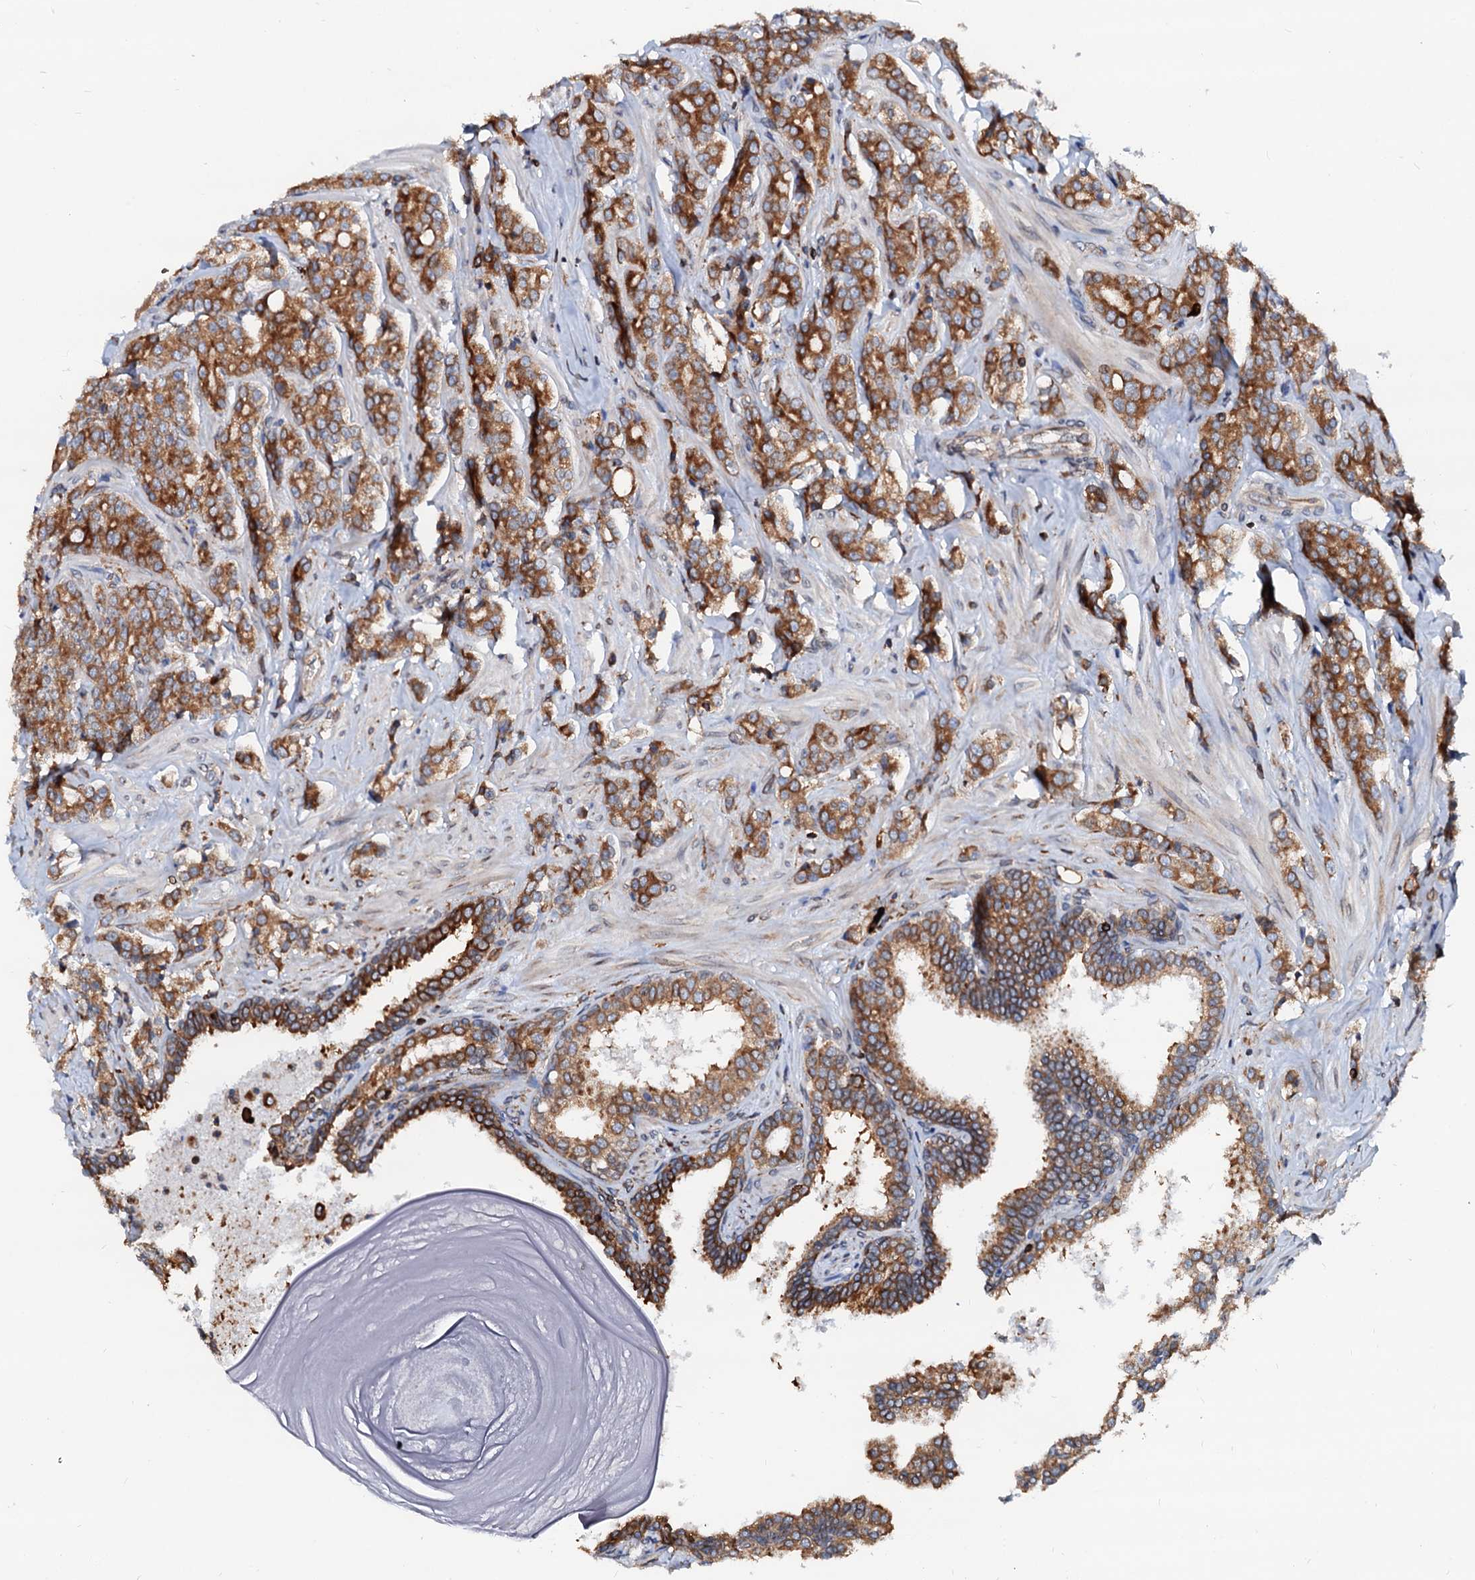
{"staining": {"intensity": "moderate", "quantity": ">75%", "location": "cytoplasmic/membranous"}, "tissue": "prostate cancer", "cell_type": "Tumor cells", "image_type": "cancer", "snomed": [{"axis": "morphology", "description": "Adenocarcinoma, High grade"}, {"axis": "topography", "description": "Prostate"}], "caption": "Moderate cytoplasmic/membranous expression for a protein is seen in about >75% of tumor cells of prostate cancer (high-grade adenocarcinoma) using immunohistochemistry.", "gene": "DERL1", "patient": {"sex": "male", "age": 62}}